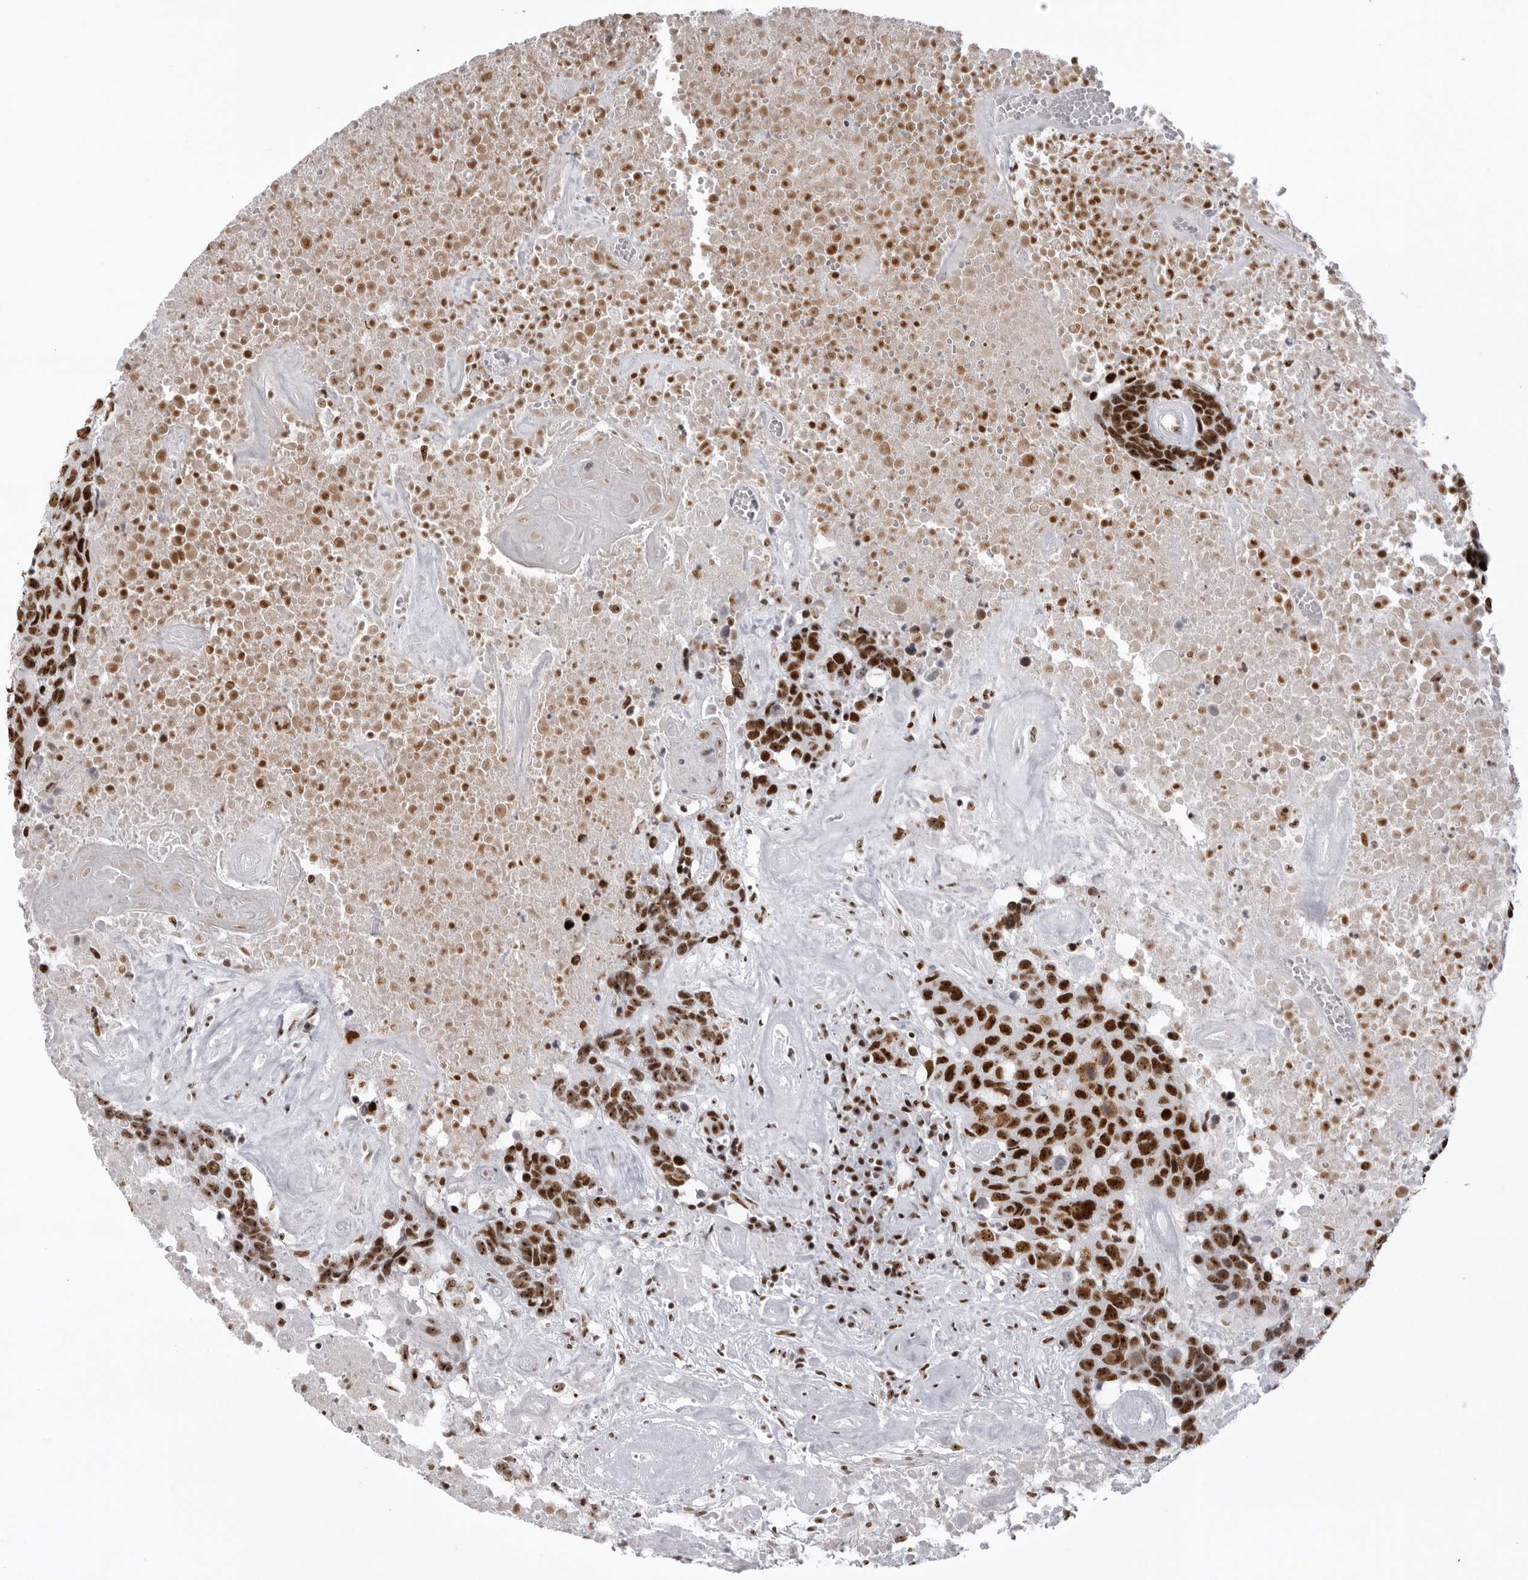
{"staining": {"intensity": "strong", "quantity": ">75%", "location": "nuclear"}, "tissue": "head and neck cancer", "cell_type": "Tumor cells", "image_type": "cancer", "snomed": [{"axis": "morphology", "description": "Squamous cell carcinoma, NOS"}, {"axis": "topography", "description": "Head-Neck"}], "caption": "Immunohistochemical staining of head and neck cancer (squamous cell carcinoma) reveals high levels of strong nuclear protein staining in about >75% of tumor cells.", "gene": "DHX9", "patient": {"sex": "male", "age": 66}}